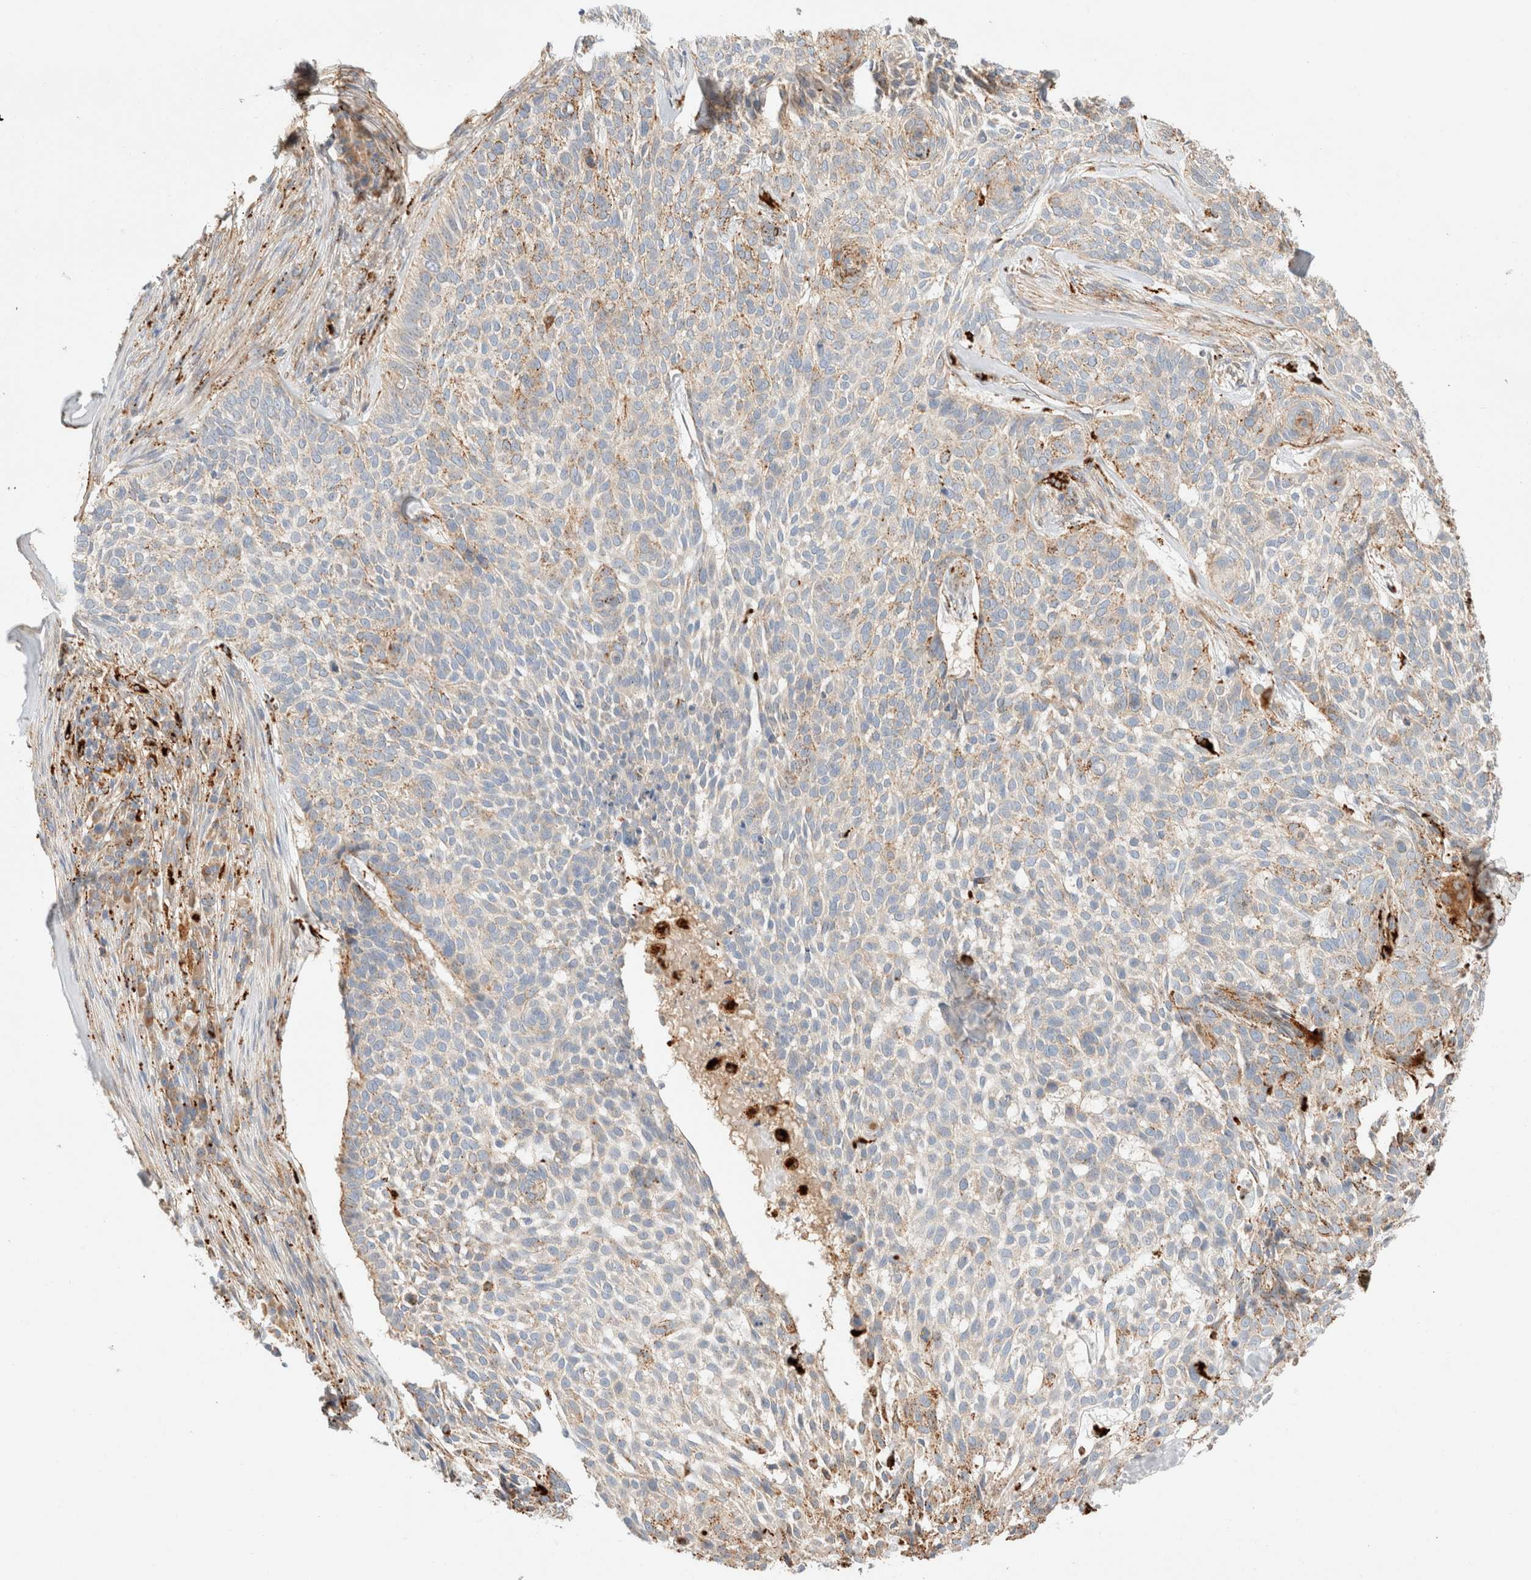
{"staining": {"intensity": "moderate", "quantity": "<25%", "location": "cytoplasmic/membranous"}, "tissue": "skin cancer", "cell_type": "Tumor cells", "image_type": "cancer", "snomed": [{"axis": "morphology", "description": "Basal cell carcinoma"}, {"axis": "topography", "description": "Skin"}], "caption": "The image displays immunohistochemical staining of basal cell carcinoma (skin). There is moderate cytoplasmic/membranous expression is present in about <25% of tumor cells.", "gene": "RABEPK", "patient": {"sex": "female", "age": 64}}